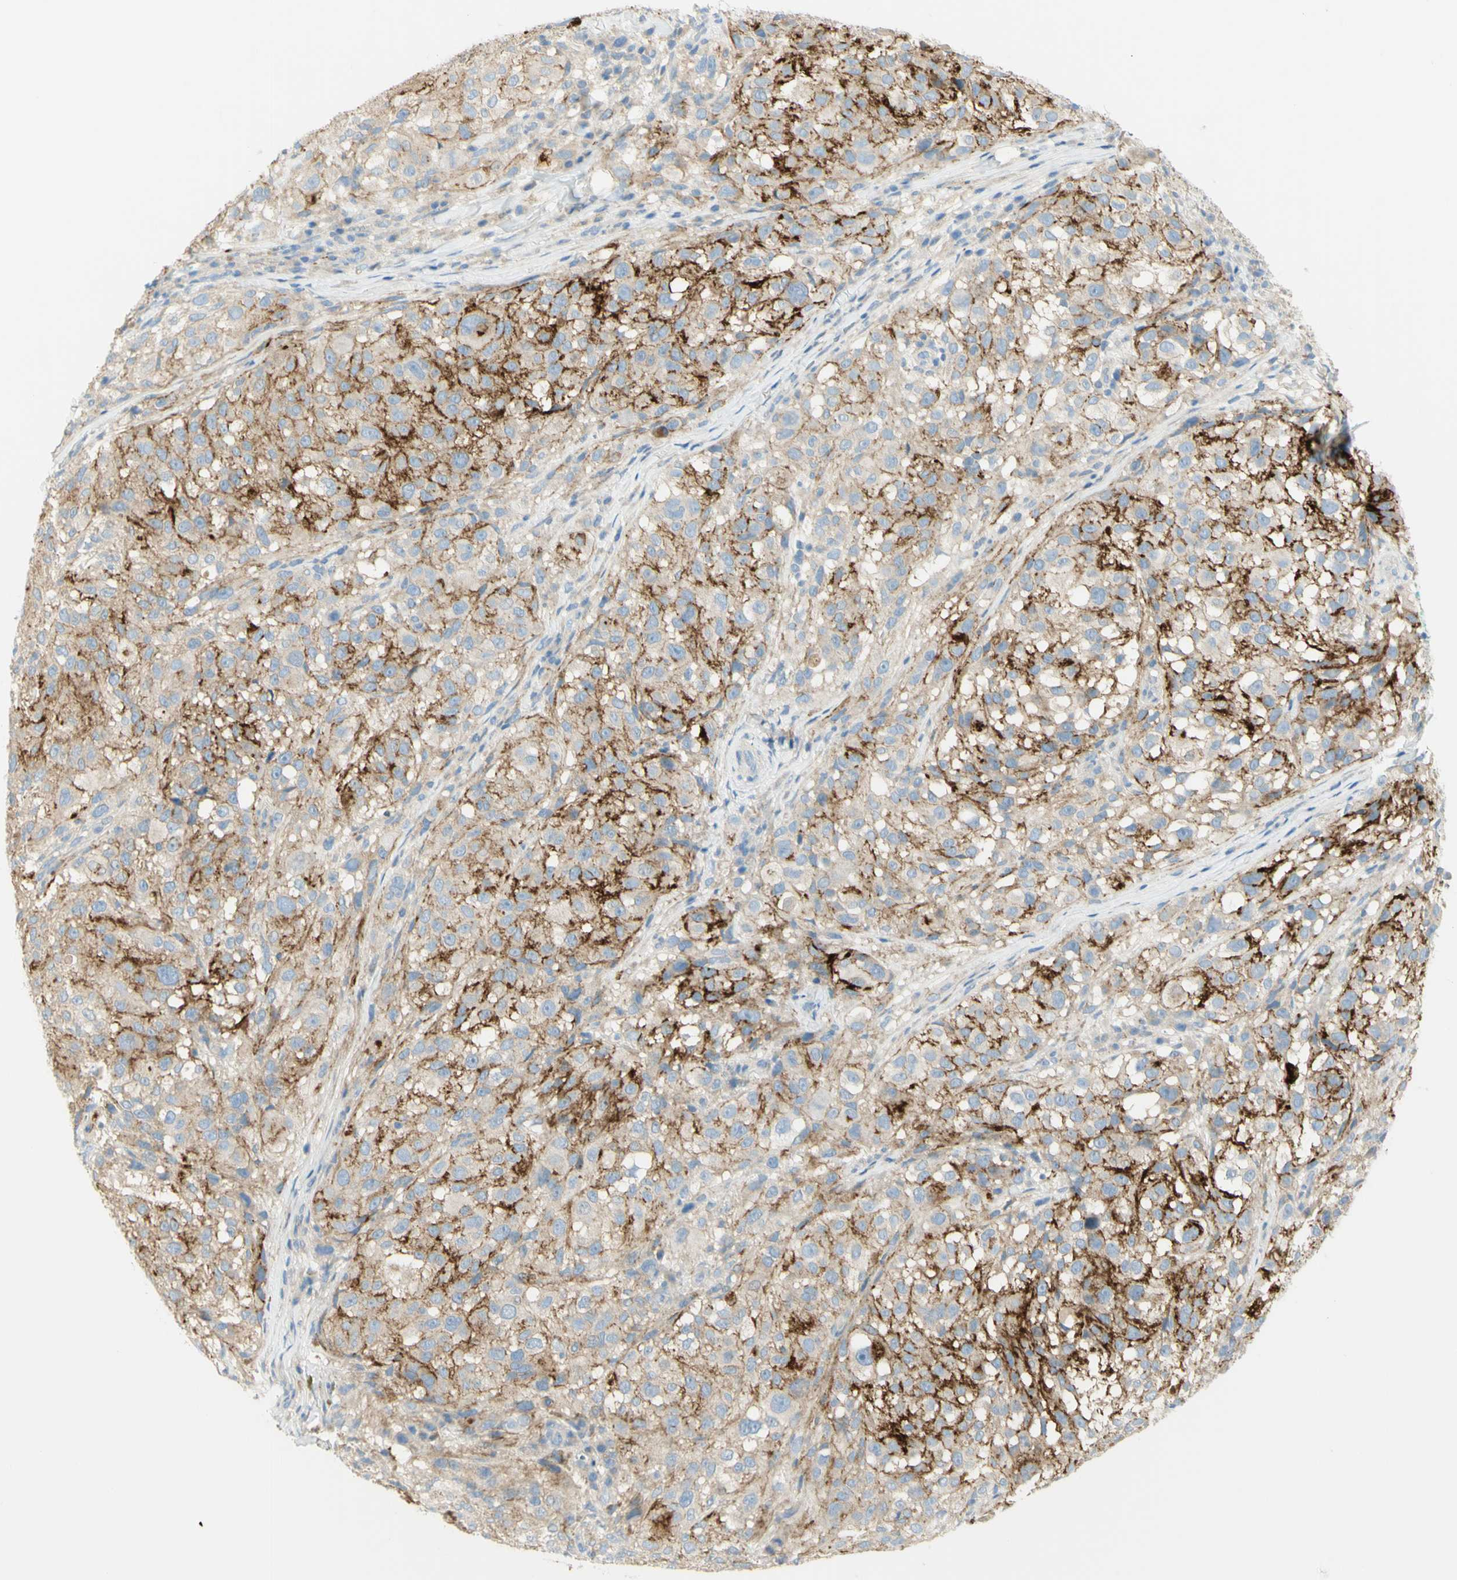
{"staining": {"intensity": "strong", "quantity": "25%-75%", "location": "cytoplasmic/membranous"}, "tissue": "melanoma", "cell_type": "Tumor cells", "image_type": "cancer", "snomed": [{"axis": "morphology", "description": "Necrosis, NOS"}, {"axis": "morphology", "description": "Malignant melanoma, NOS"}, {"axis": "topography", "description": "Skin"}], "caption": "Immunohistochemistry (IHC) photomicrograph of human melanoma stained for a protein (brown), which exhibits high levels of strong cytoplasmic/membranous staining in about 25%-75% of tumor cells.", "gene": "GCNT3", "patient": {"sex": "female", "age": 87}}